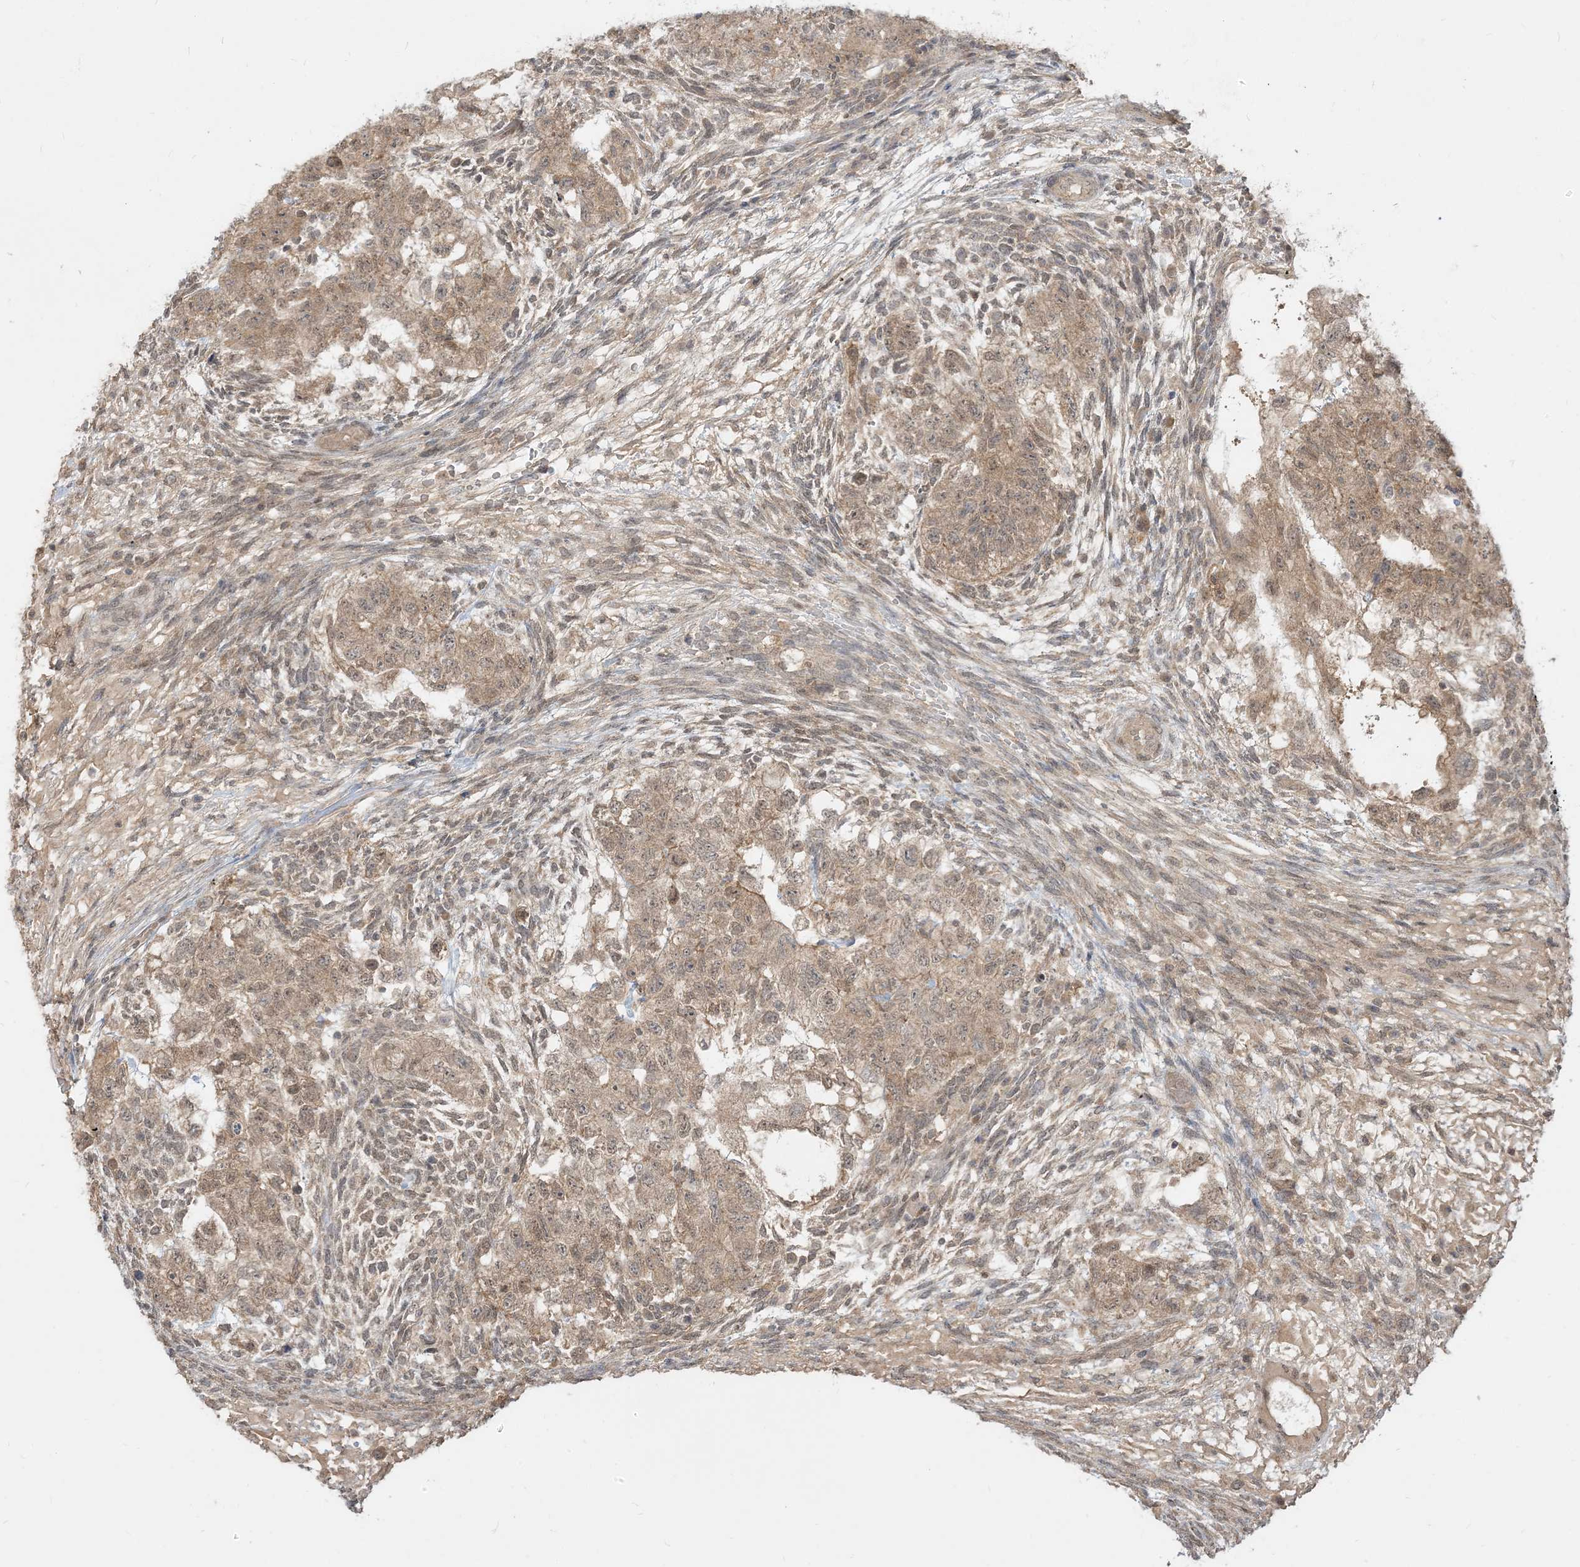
{"staining": {"intensity": "weak", "quantity": ">75%", "location": "cytoplasmic/membranous"}, "tissue": "testis cancer", "cell_type": "Tumor cells", "image_type": "cancer", "snomed": [{"axis": "morphology", "description": "Normal tissue, NOS"}, {"axis": "morphology", "description": "Carcinoma, Embryonal, NOS"}, {"axis": "topography", "description": "Testis"}], "caption": "Weak cytoplasmic/membranous protein staining is present in about >75% of tumor cells in testis cancer (embryonal carcinoma).", "gene": "TBCC", "patient": {"sex": "male", "age": 36}}